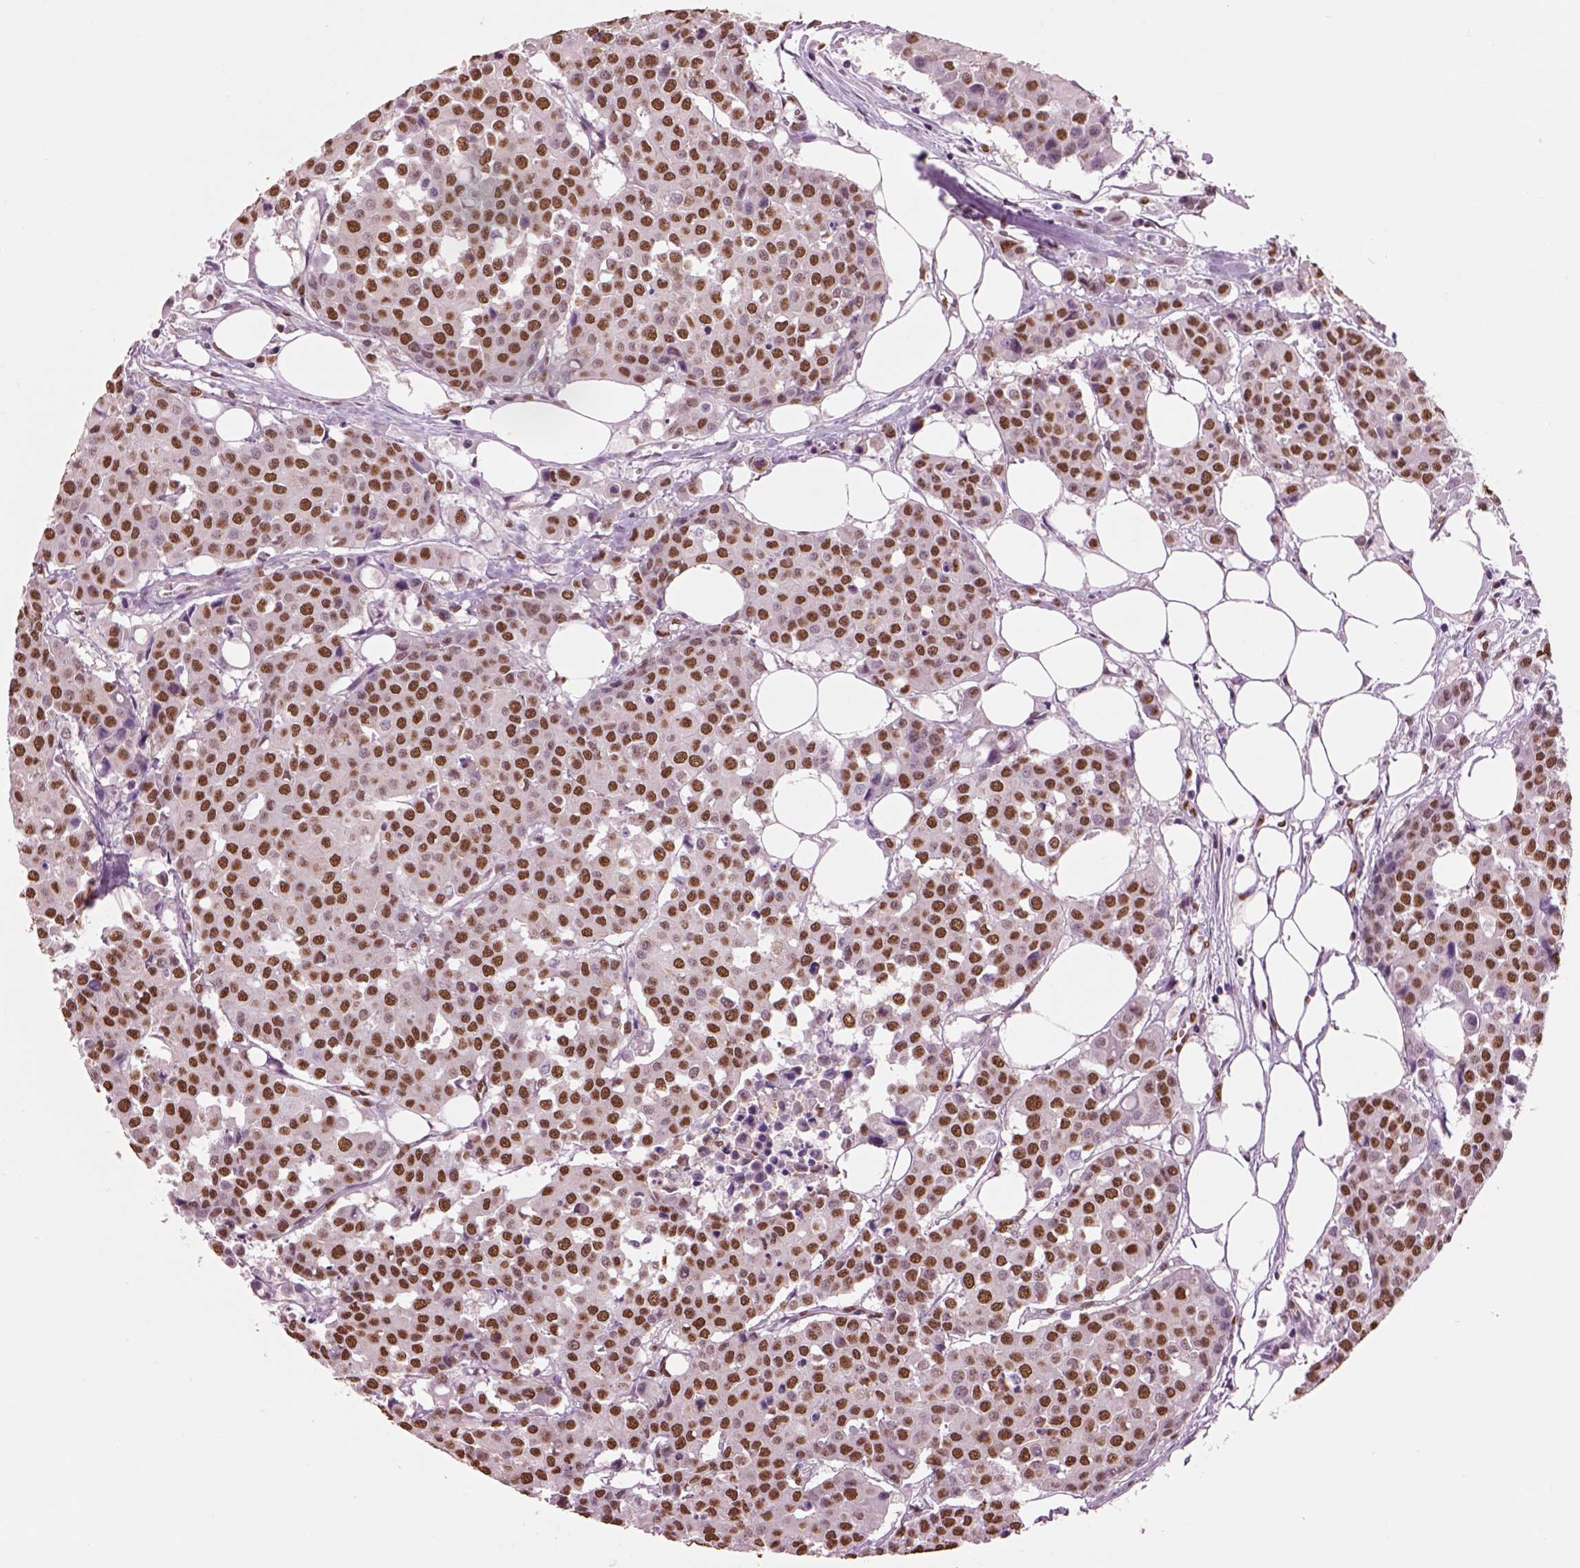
{"staining": {"intensity": "strong", "quantity": ">75%", "location": "nuclear"}, "tissue": "carcinoid", "cell_type": "Tumor cells", "image_type": "cancer", "snomed": [{"axis": "morphology", "description": "Carcinoid, malignant, NOS"}, {"axis": "topography", "description": "Colon"}], "caption": "Protein analysis of carcinoid tissue demonstrates strong nuclear staining in approximately >75% of tumor cells. (DAB = brown stain, brightfield microscopy at high magnification).", "gene": "DDX3X", "patient": {"sex": "male", "age": 81}}